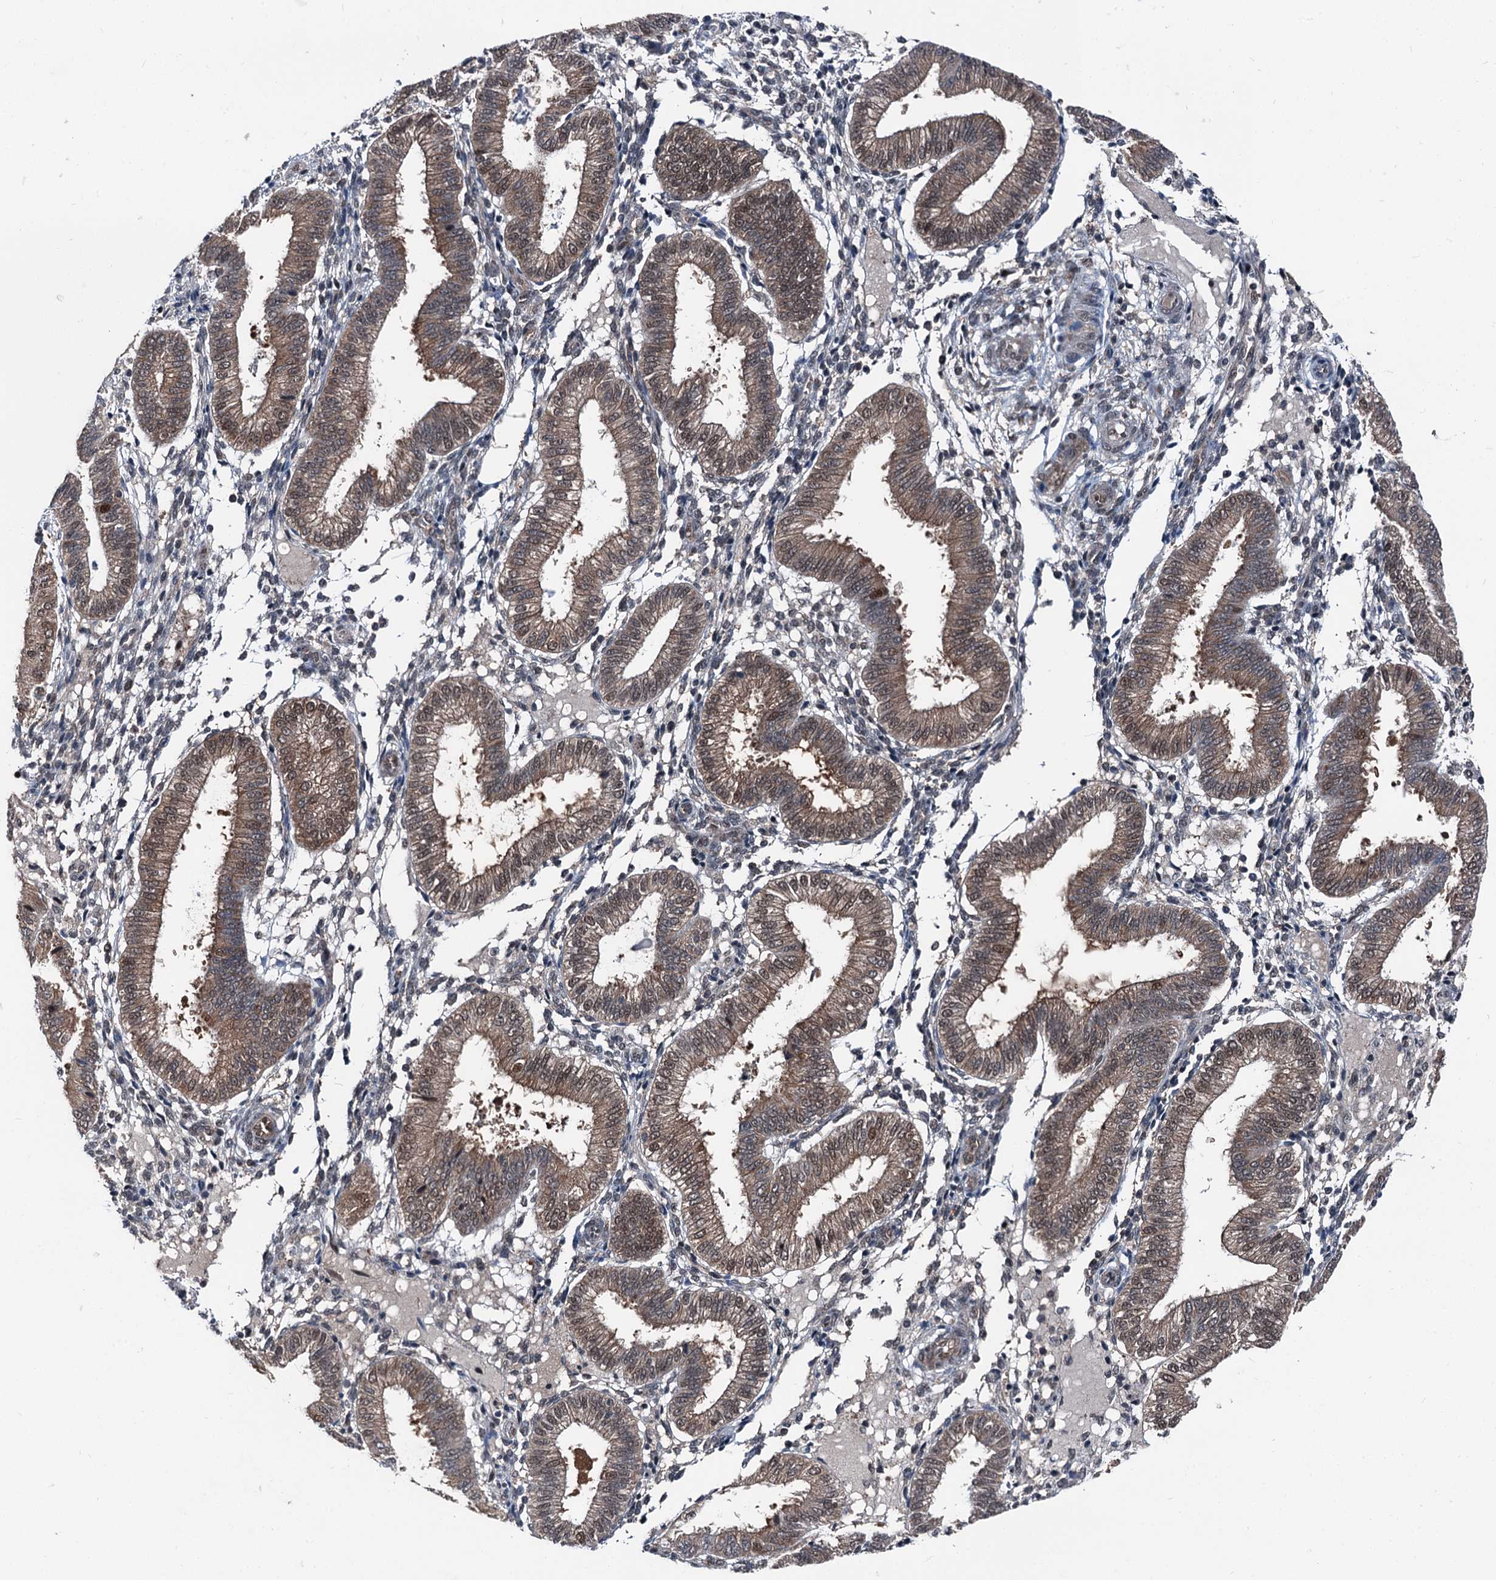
{"staining": {"intensity": "moderate", "quantity": "<25%", "location": "nuclear"}, "tissue": "endometrium", "cell_type": "Cells in endometrial stroma", "image_type": "normal", "snomed": [{"axis": "morphology", "description": "Normal tissue, NOS"}, {"axis": "topography", "description": "Endometrium"}], "caption": "Human endometrium stained with a brown dye shows moderate nuclear positive positivity in about <25% of cells in endometrial stroma.", "gene": "PSMD13", "patient": {"sex": "female", "age": 39}}